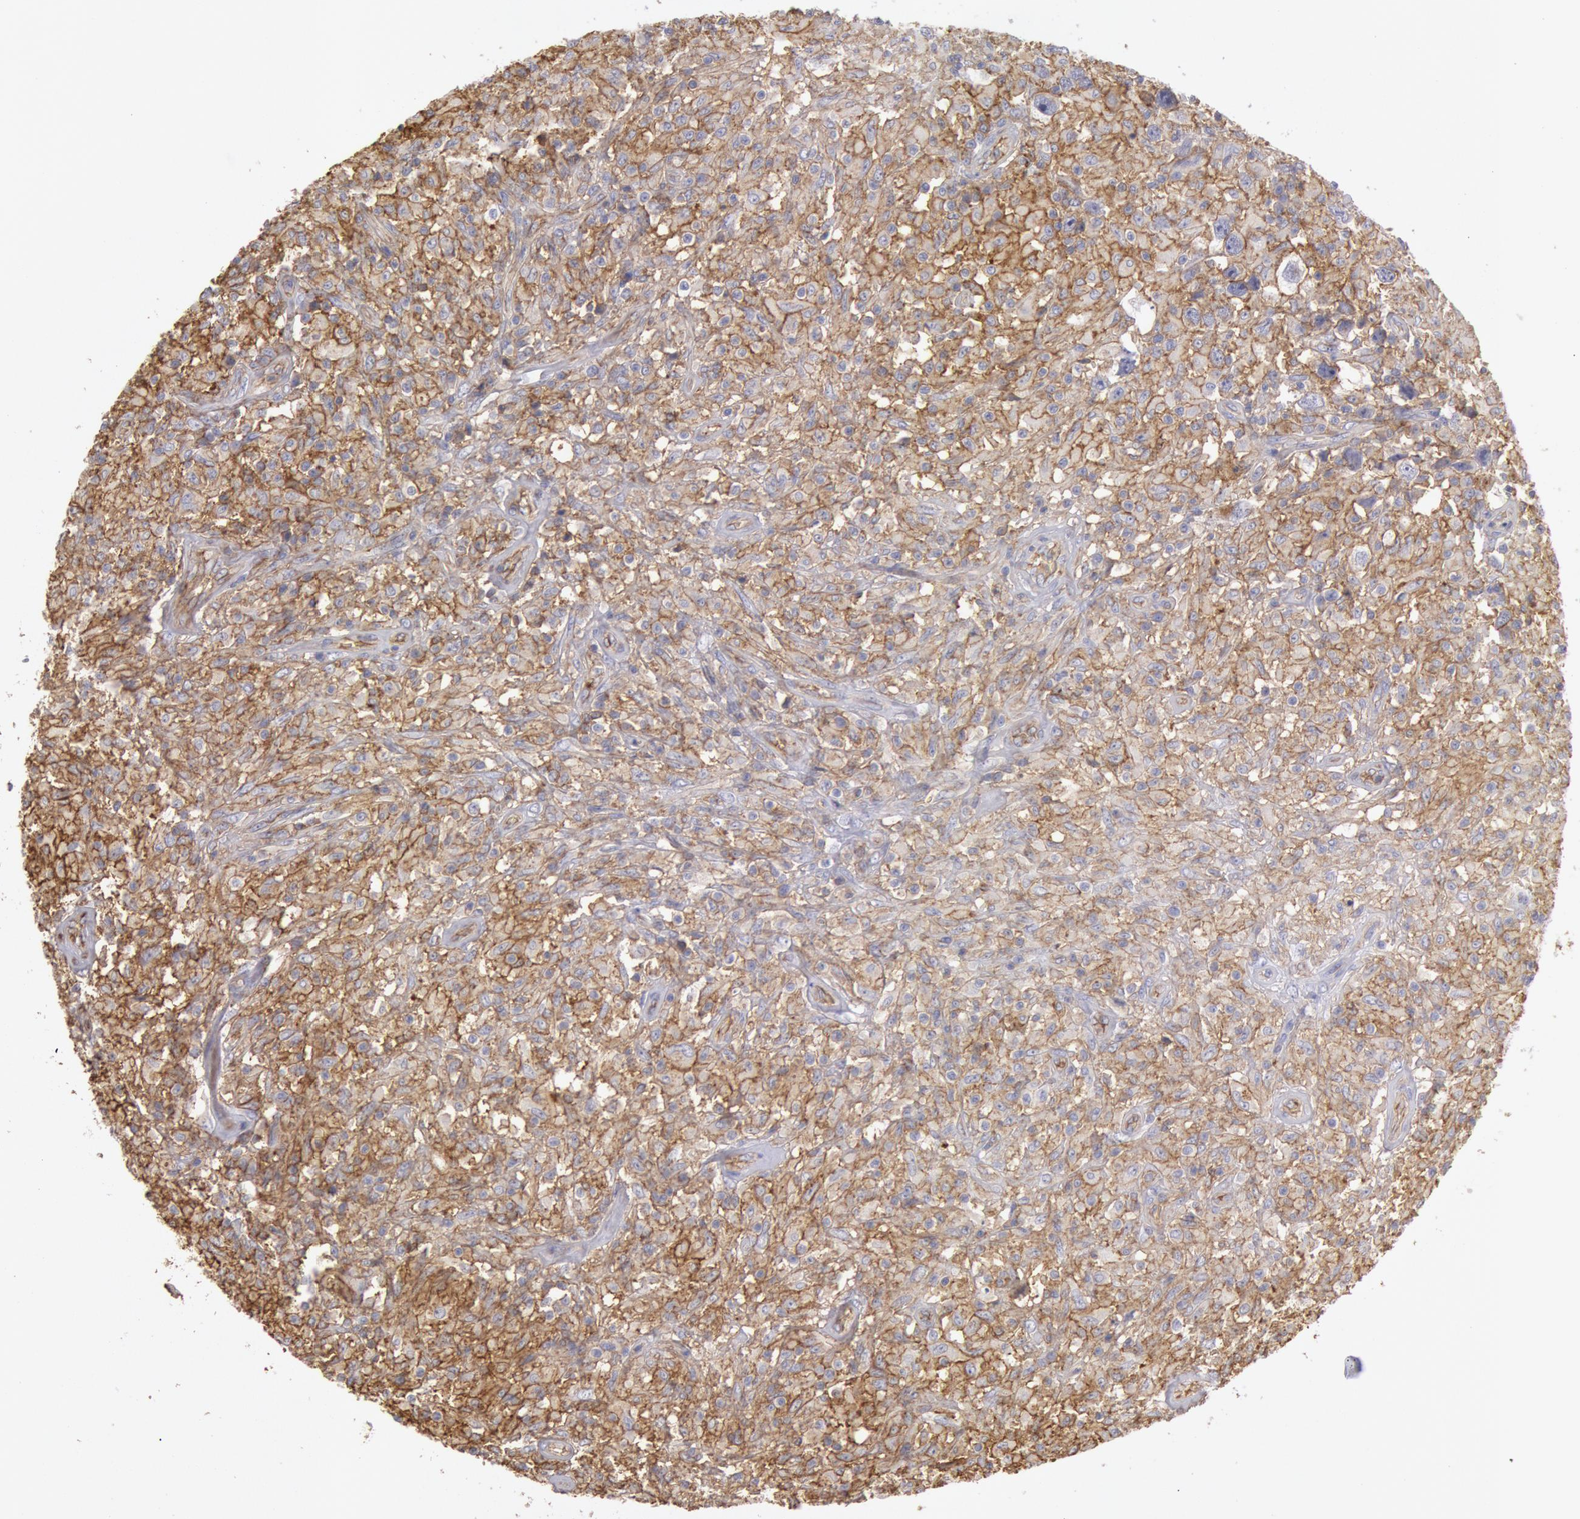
{"staining": {"intensity": "moderate", "quantity": ">75%", "location": "cytoplasmic/membranous"}, "tissue": "testis cancer", "cell_type": "Tumor cells", "image_type": "cancer", "snomed": [{"axis": "morphology", "description": "Seminoma, NOS"}, {"axis": "topography", "description": "Testis"}], "caption": "IHC staining of testis cancer, which exhibits medium levels of moderate cytoplasmic/membranous positivity in about >75% of tumor cells indicating moderate cytoplasmic/membranous protein staining. The staining was performed using DAB (3,3'-diaminobenzidine) (brown) for protein detection and nuclei were counterstained in hematoxylin (blue).", "gene": "SNAP23", "patient": {"sex": "male", "age": 34}}